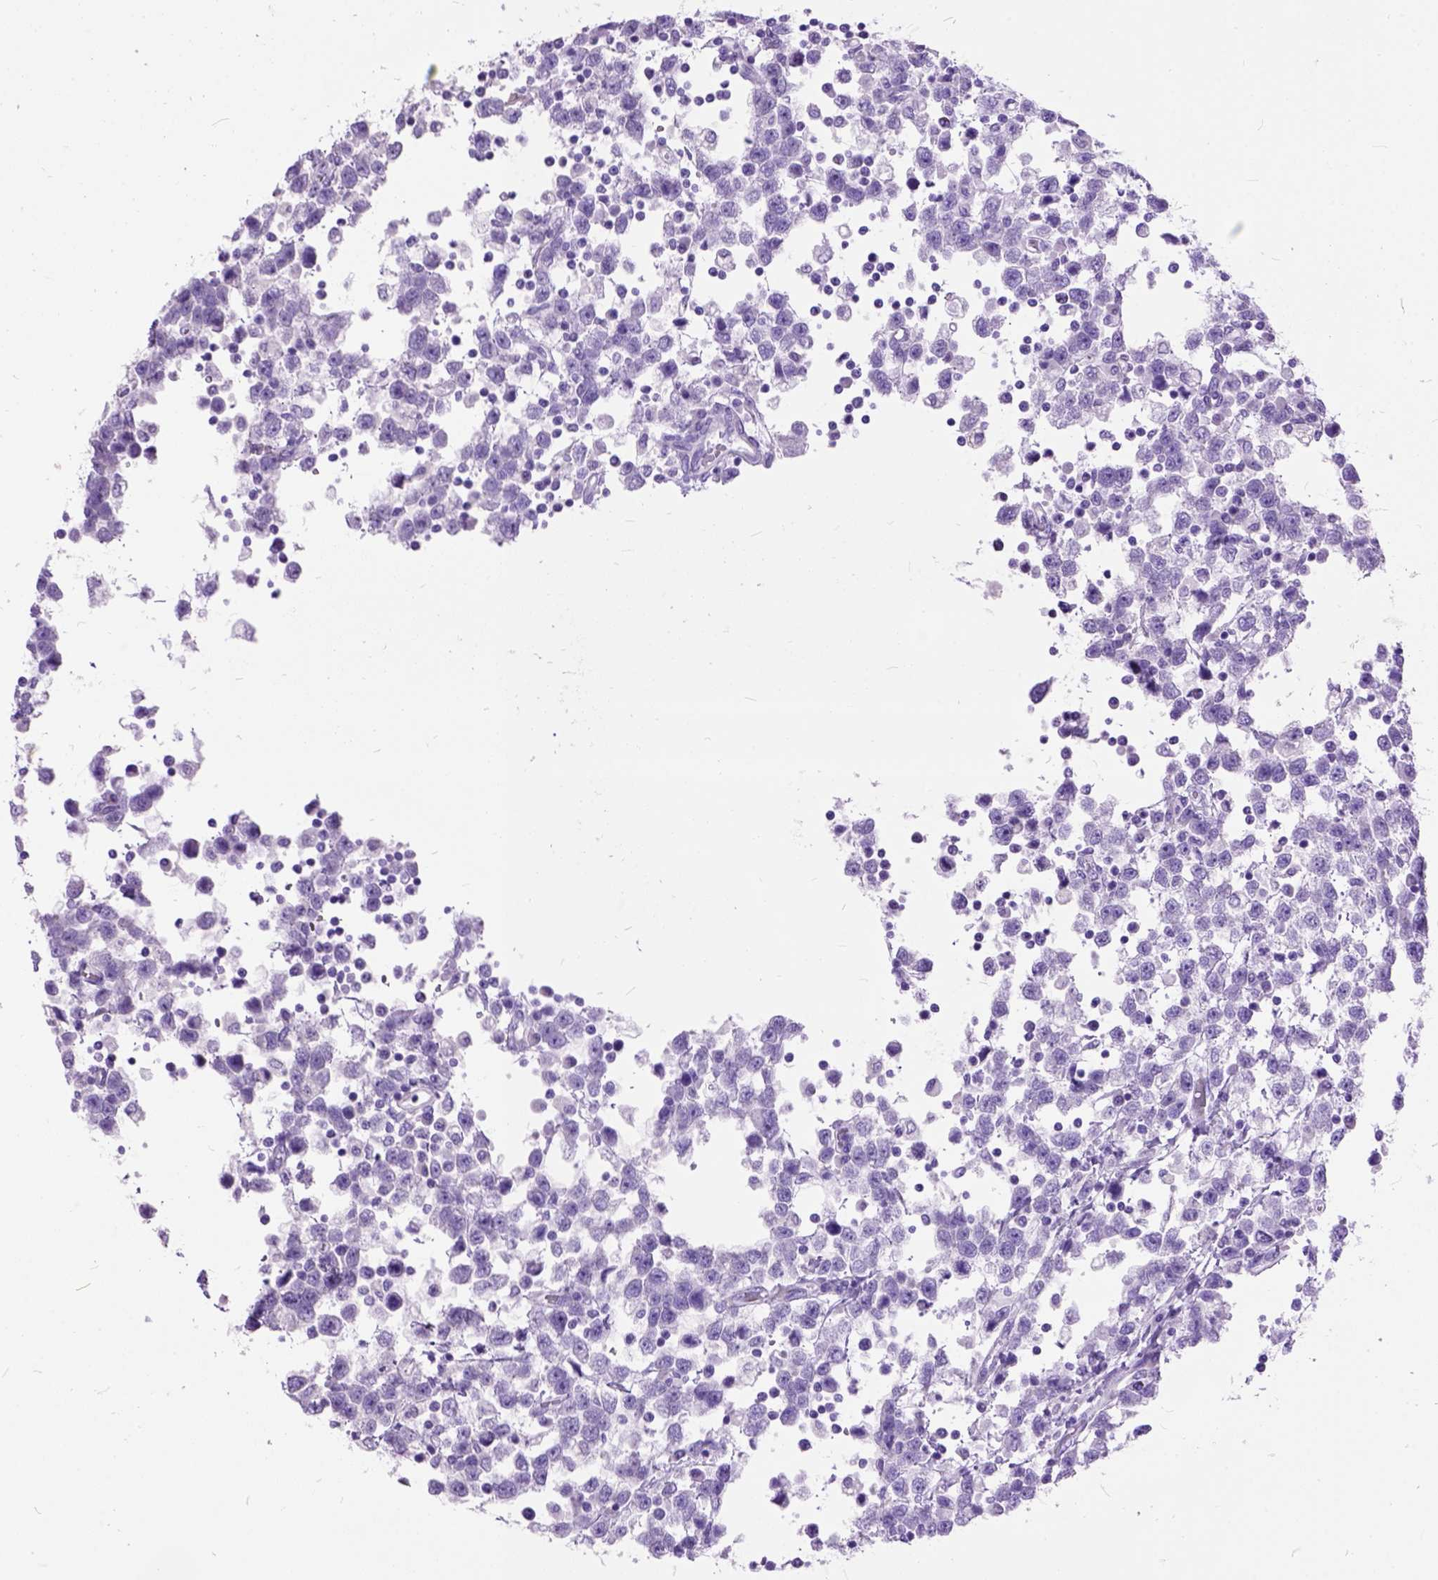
{"staining": {"intensity": "negative", "quantity": "none", "location": "none"}, "tissue": "testis cancer", "cell_type": "Tumor cells", "image_type": "cancer", "snomed": [{"axis": "morphology", "description": "Seminoma, NOS"}, {"axis": "topography", "description": "Testis"}], "caption": "Micrograph shows no significant protein positivity in tumor cells of seminoma (testis).", "gene": "MAPT", "patient": {"sex": "male", "age": 34}}